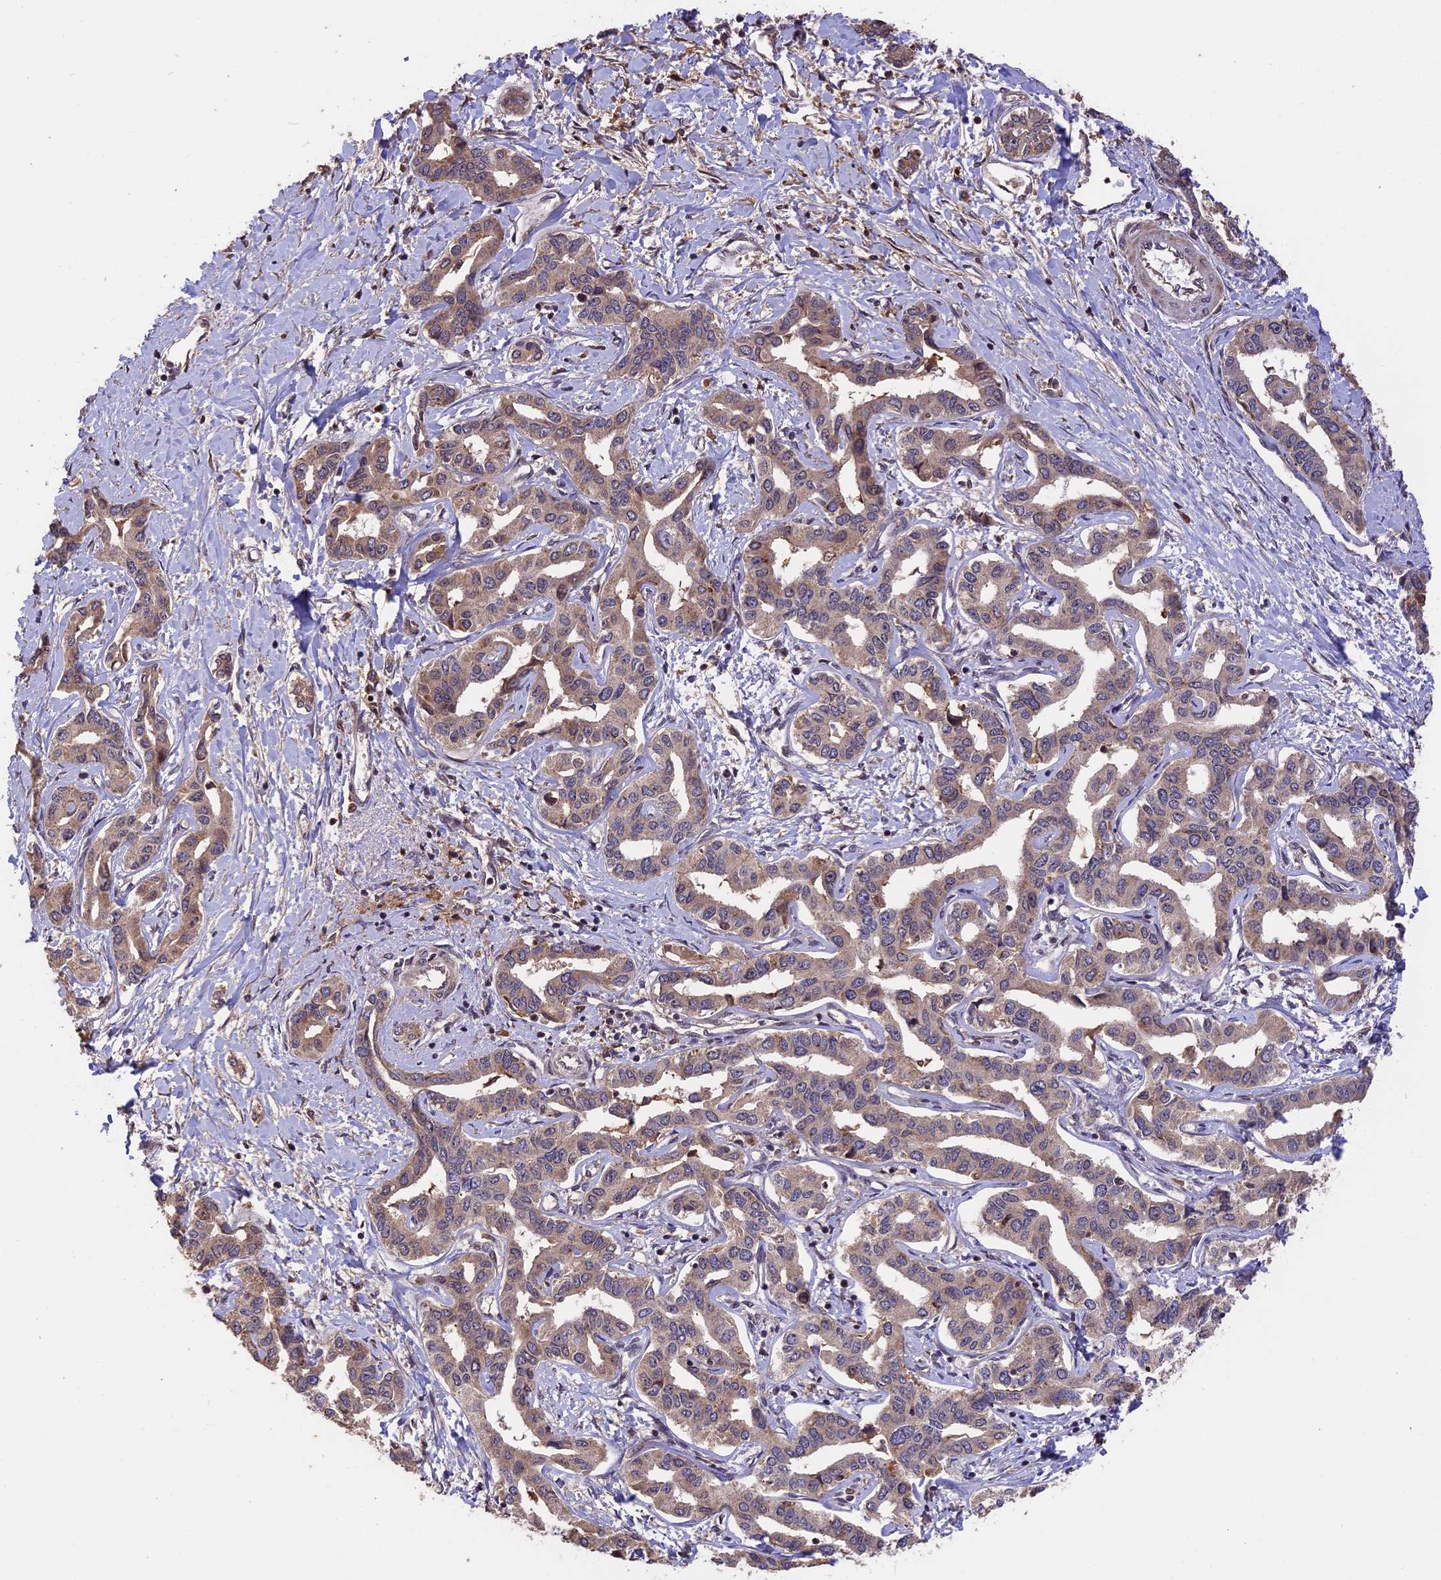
{"staining": {"intensity": "weak", "quantity": ">75%", "location": "cytoplasmic/membranous"}, "tissue": "liver cancer", "cell_type": "Tumor cells", "image_type": "cancer", "snomed": [{"axis": "morphology", "description": "Cholangiocarcinoma"}, {"axis": "topography", "description": "Liver"}], "caption": "About >75% of tumor cells in liver cholangiocarcinoma demonstrate weak cytoplasmic/membranous protein expression as visualized by brown immunohistochemical staining.", "gene": "ESCO1", "patient": {"sex": "male", "age": 59}}